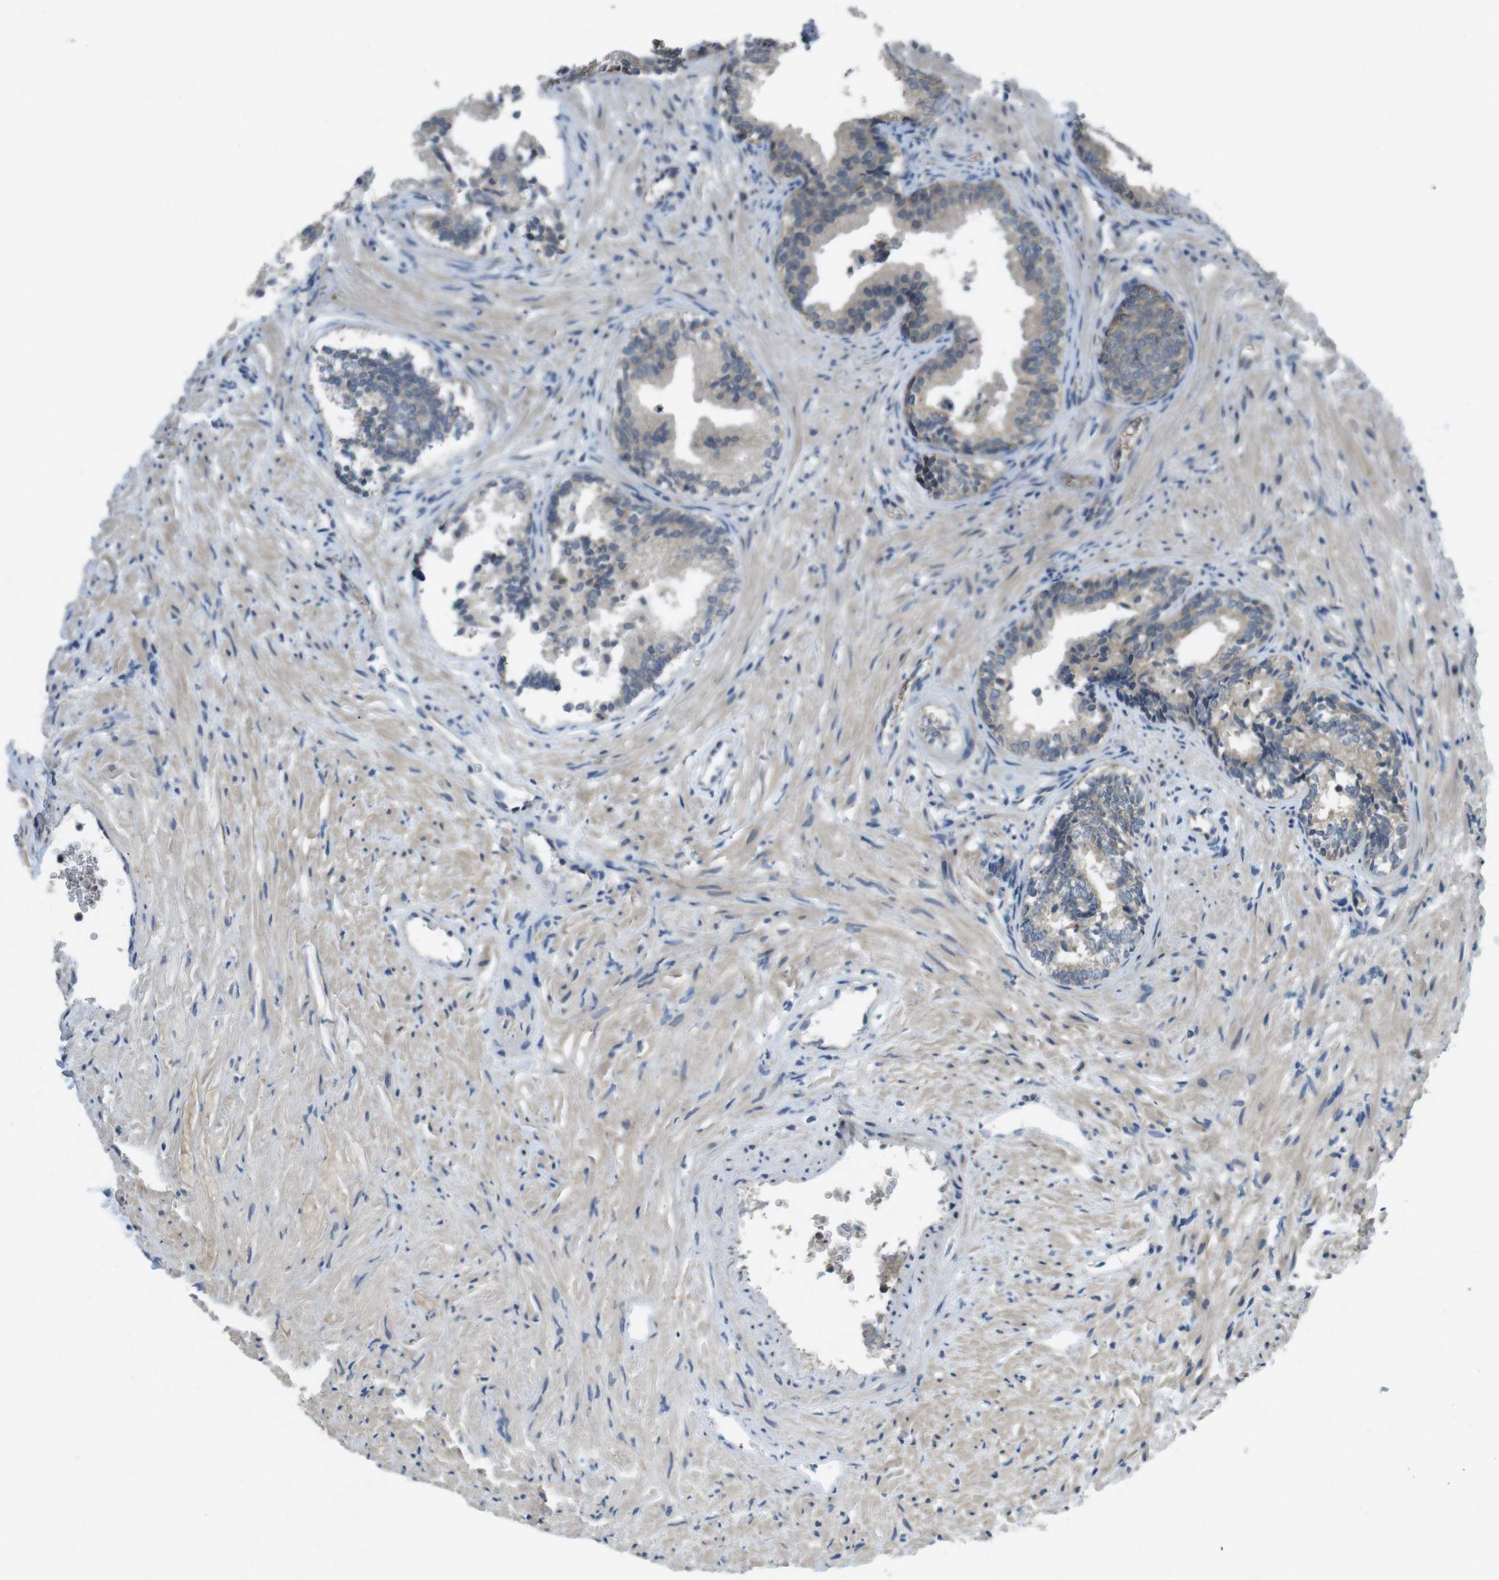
{"staining": {"intensity": "weak", "quantity": ">75%", "location": "cytoplasmic/membranous"}, "tissue": "prostate", "cell_type": "Glandular cells", "image_type": "normal", "snomed": [{"axis": "morphology", "description": "Normal tissue, NOS"}, {"axis": "topography", "description": "Prostate"}], "caption": "Normal prostate shows weak cytoplasmic/membranous expression in about >75% of glandular cells.", "gene": "SUGT1", "patient": {"sex": "male", "age": 76}}